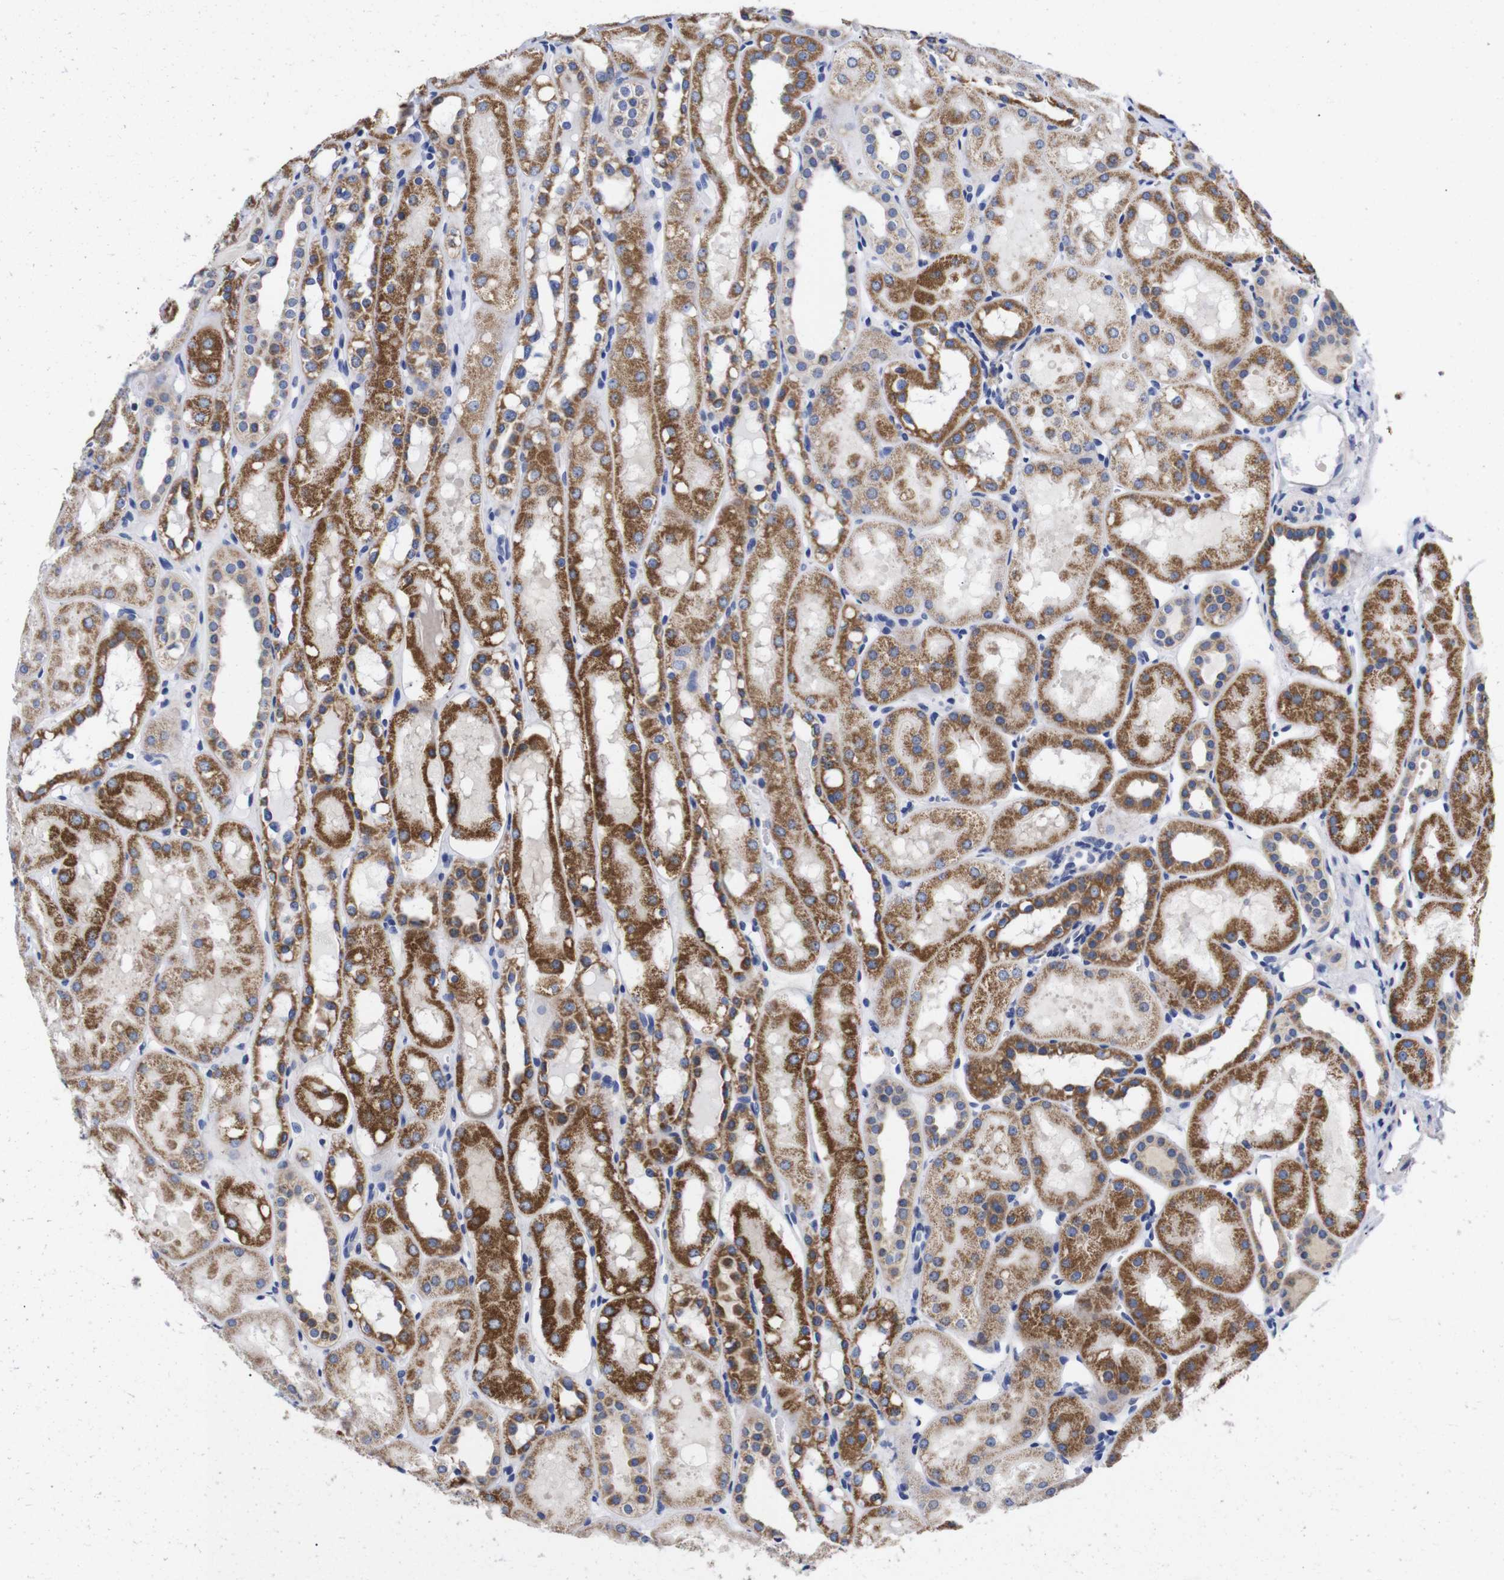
{"staining": {"intensity": "negative", "quantity": "none", "location": "none"}, "tissue": "kidney", "cell_type": "Cells in glomeruli", "image_type": "normal", "snomed": [{"axis": "morphology", "description": "Normal tissue, NOS"}, {"axis": "topography", "description": "Kidney"}, {"axis": "topography", "description": "Urinary bladder"}], "caption": "Human kidney stained for a protein using IHC reveals no positivity in cells in glomeruli.", "gene": "OPN3", "patient": {"sex": "male", "age": 16}}